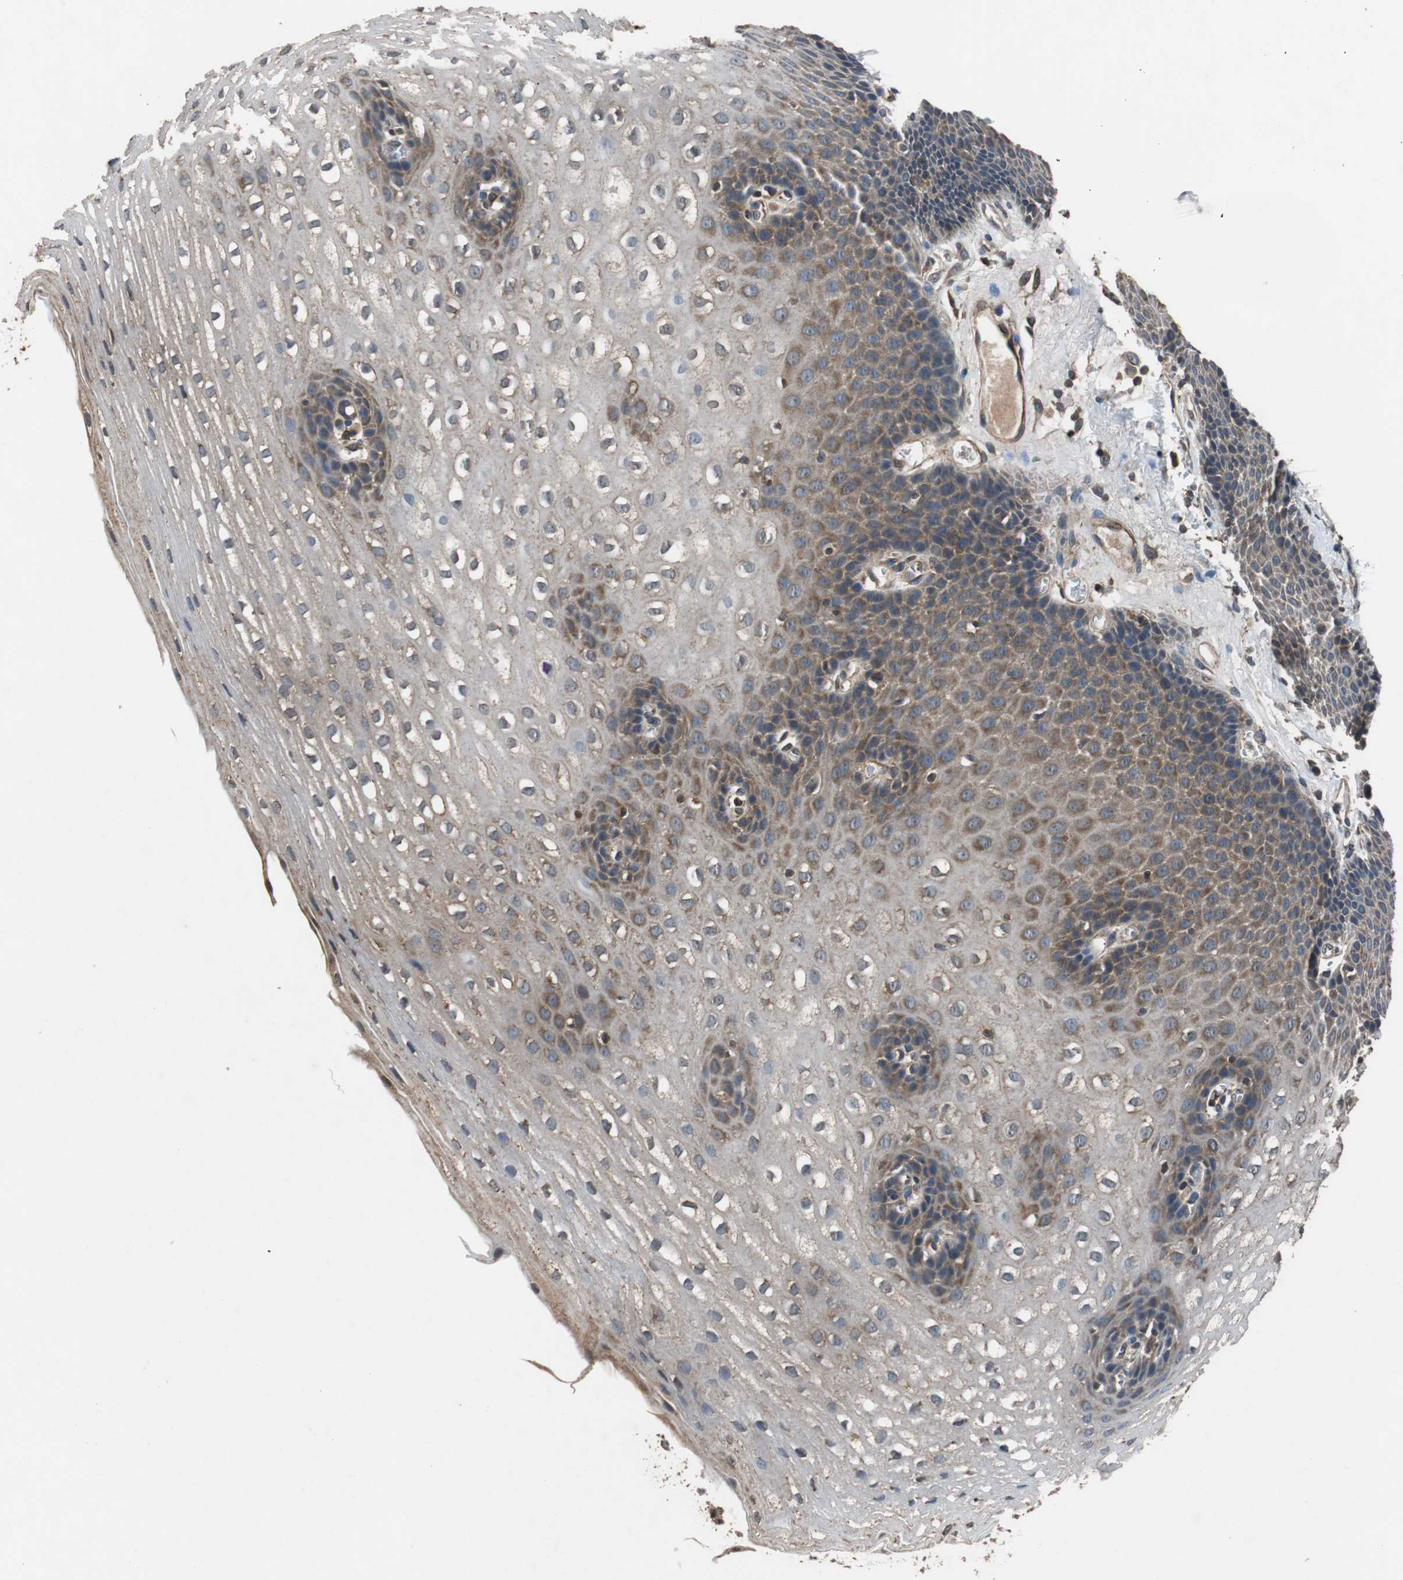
{"staining": {"intensity": "moderate", "quantity": ">75%", "location": "cytoplasmic/membranous"}, "tissue": "esophagus", "cell_type": "Squamous epithelial cells", "image_type": "normal", "snomed": [{"axis": "morphology", "description": "Normal tissue, NOS"}, {"axis": "topography", "description": "Esophagus"}], "caption": "Moderate cytoplasmic/membranous staining for a protein is present in approximately >75% of squamous epithelial cells of normal esophagus using immunohistochemistry.", "gene": "PITRM1", "patient": {"sex": "male", "age": 48}}